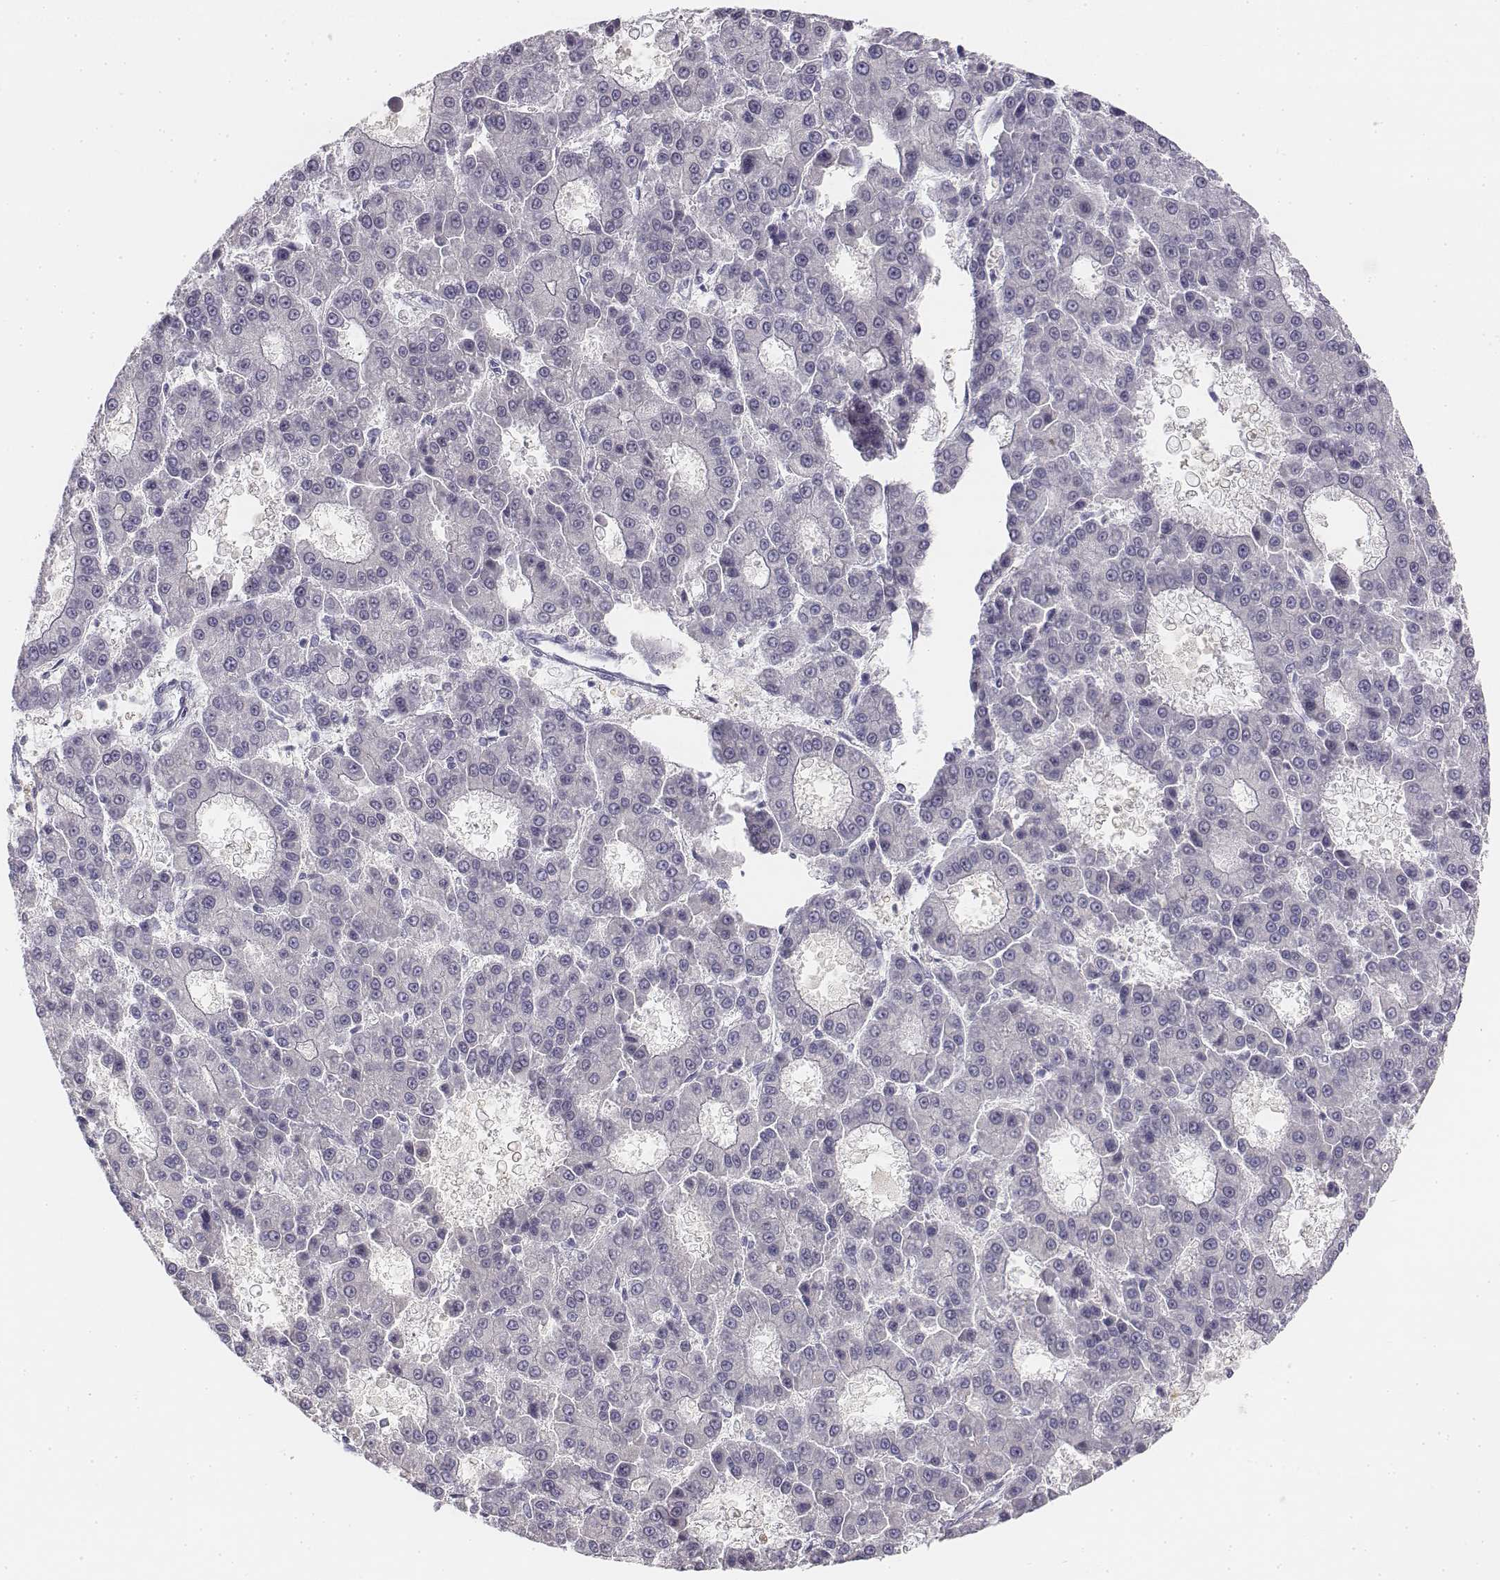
{"staining": {"intensity": "negative", "quantity": "none", "location": "none"}, "tissue": "liver cancer", "cell_type": "Tumor cells", "image_type": "cancer", "snomed": [{"axis": "morphology", "description": "Carcinoma, Hepatocellular, NOS"}, {"axis": "topography", "description": "Liver"}], "caption": "Immunohistochemical staining of liver hepatocellular carcinoma exhibits no significant positivity in tumor cells. The staining is performed using DAB brown chromogen with nuclei counter-stained in using hematoxylin.", "gene": "UCN2", "patient": {"sex": "male", "age": 70}}